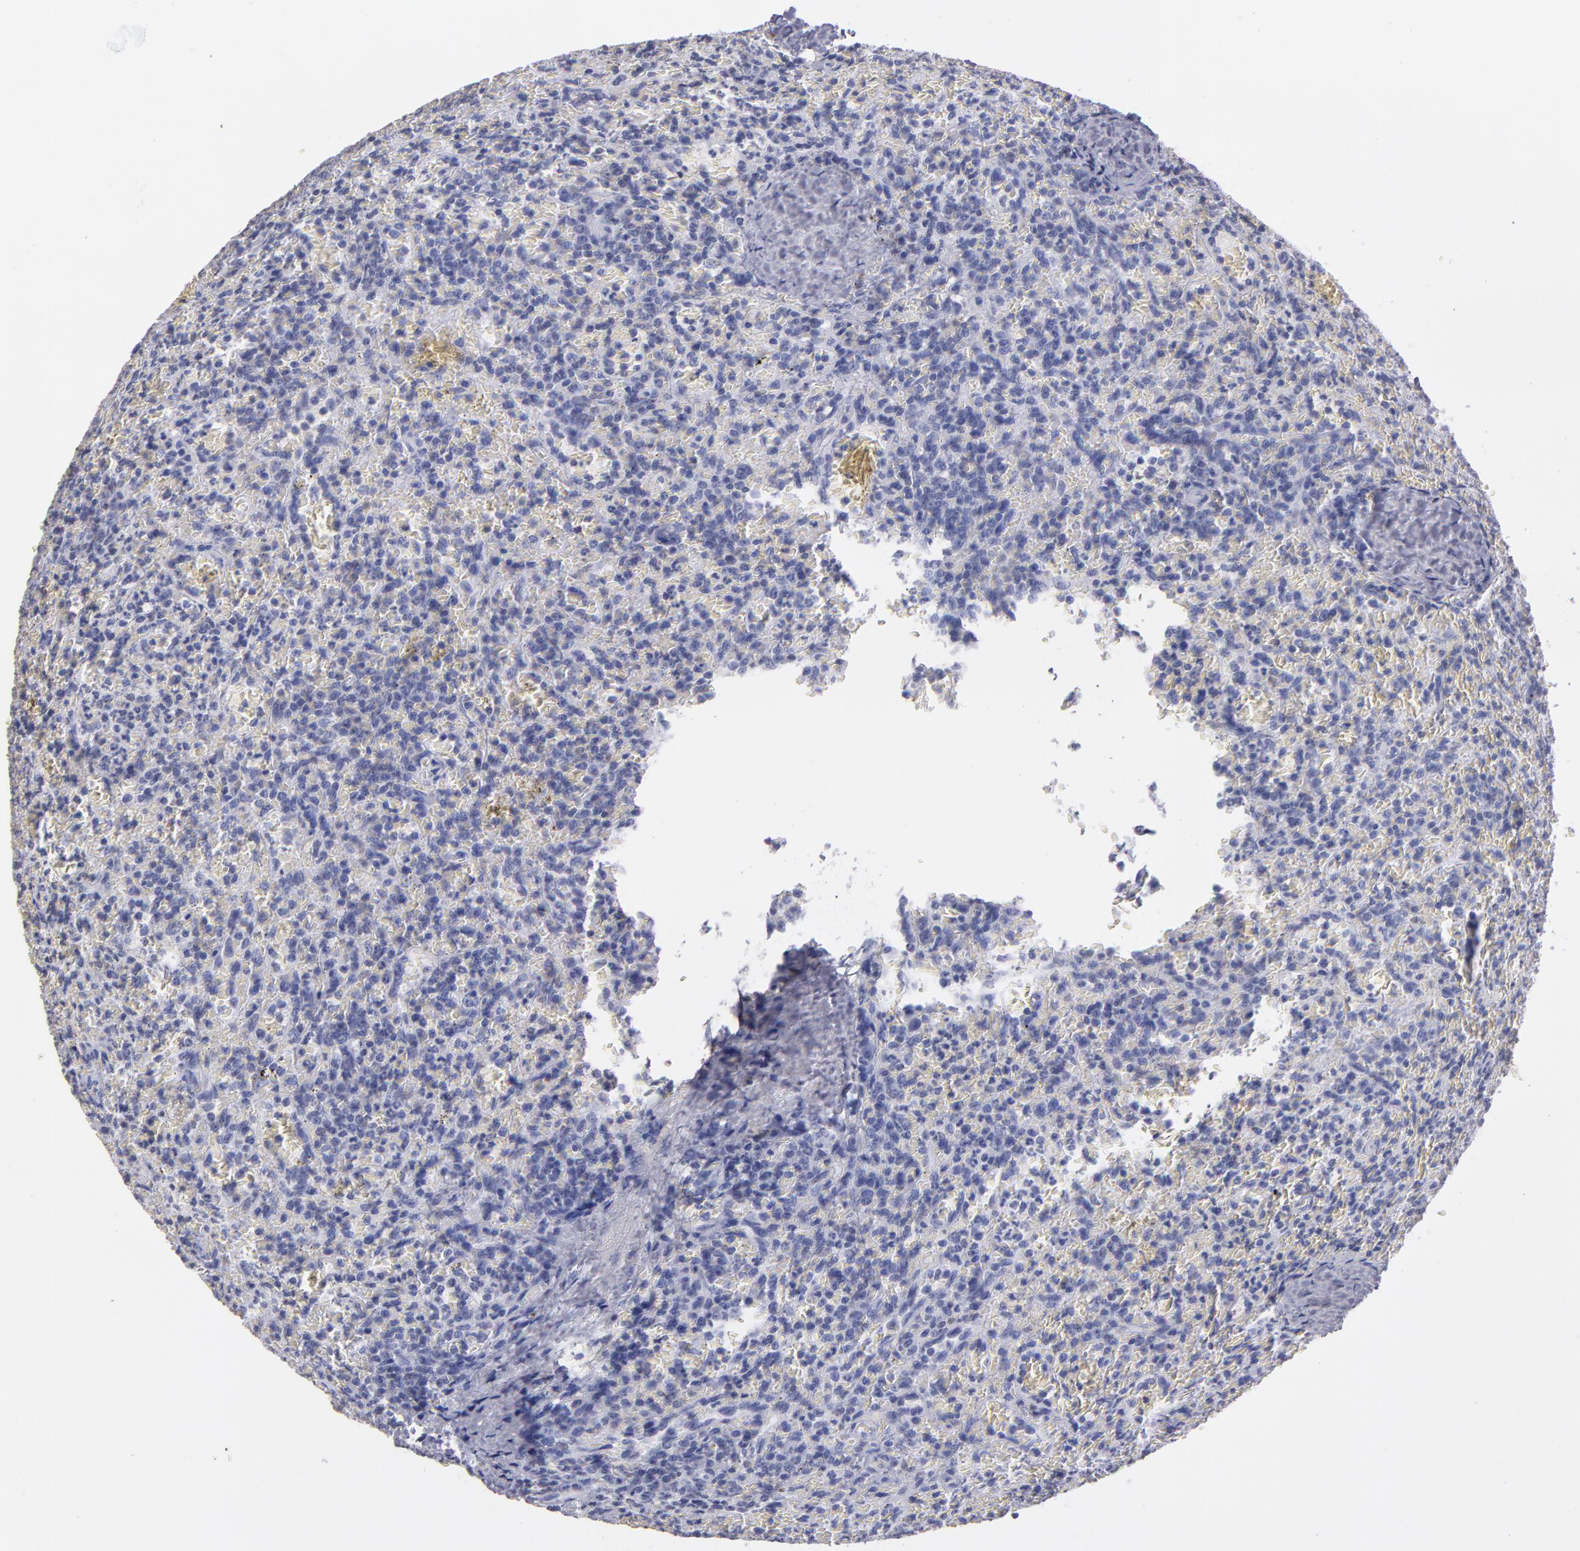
{"staining": {"intensity": "negative", "quantity": "none", "location": "none"}, "tissue": "lymphoma", "cell_type": "Tumor cells", "image_type": "cancer", "snomed": [{"axis": "morphology", "description": "Malignant lymphoma, non-Hodgkin's type, Low grade"}, {"axis": "topography", "description": "Spleen"}], "caption": "Malignant lymphoma, non-Hodgkin's type (low-grade) was stained to show a protein in brown. There is no significant expression in tumor cells.", "gene": "SOX10", "patient": {"sex": "female", "age": 64}}